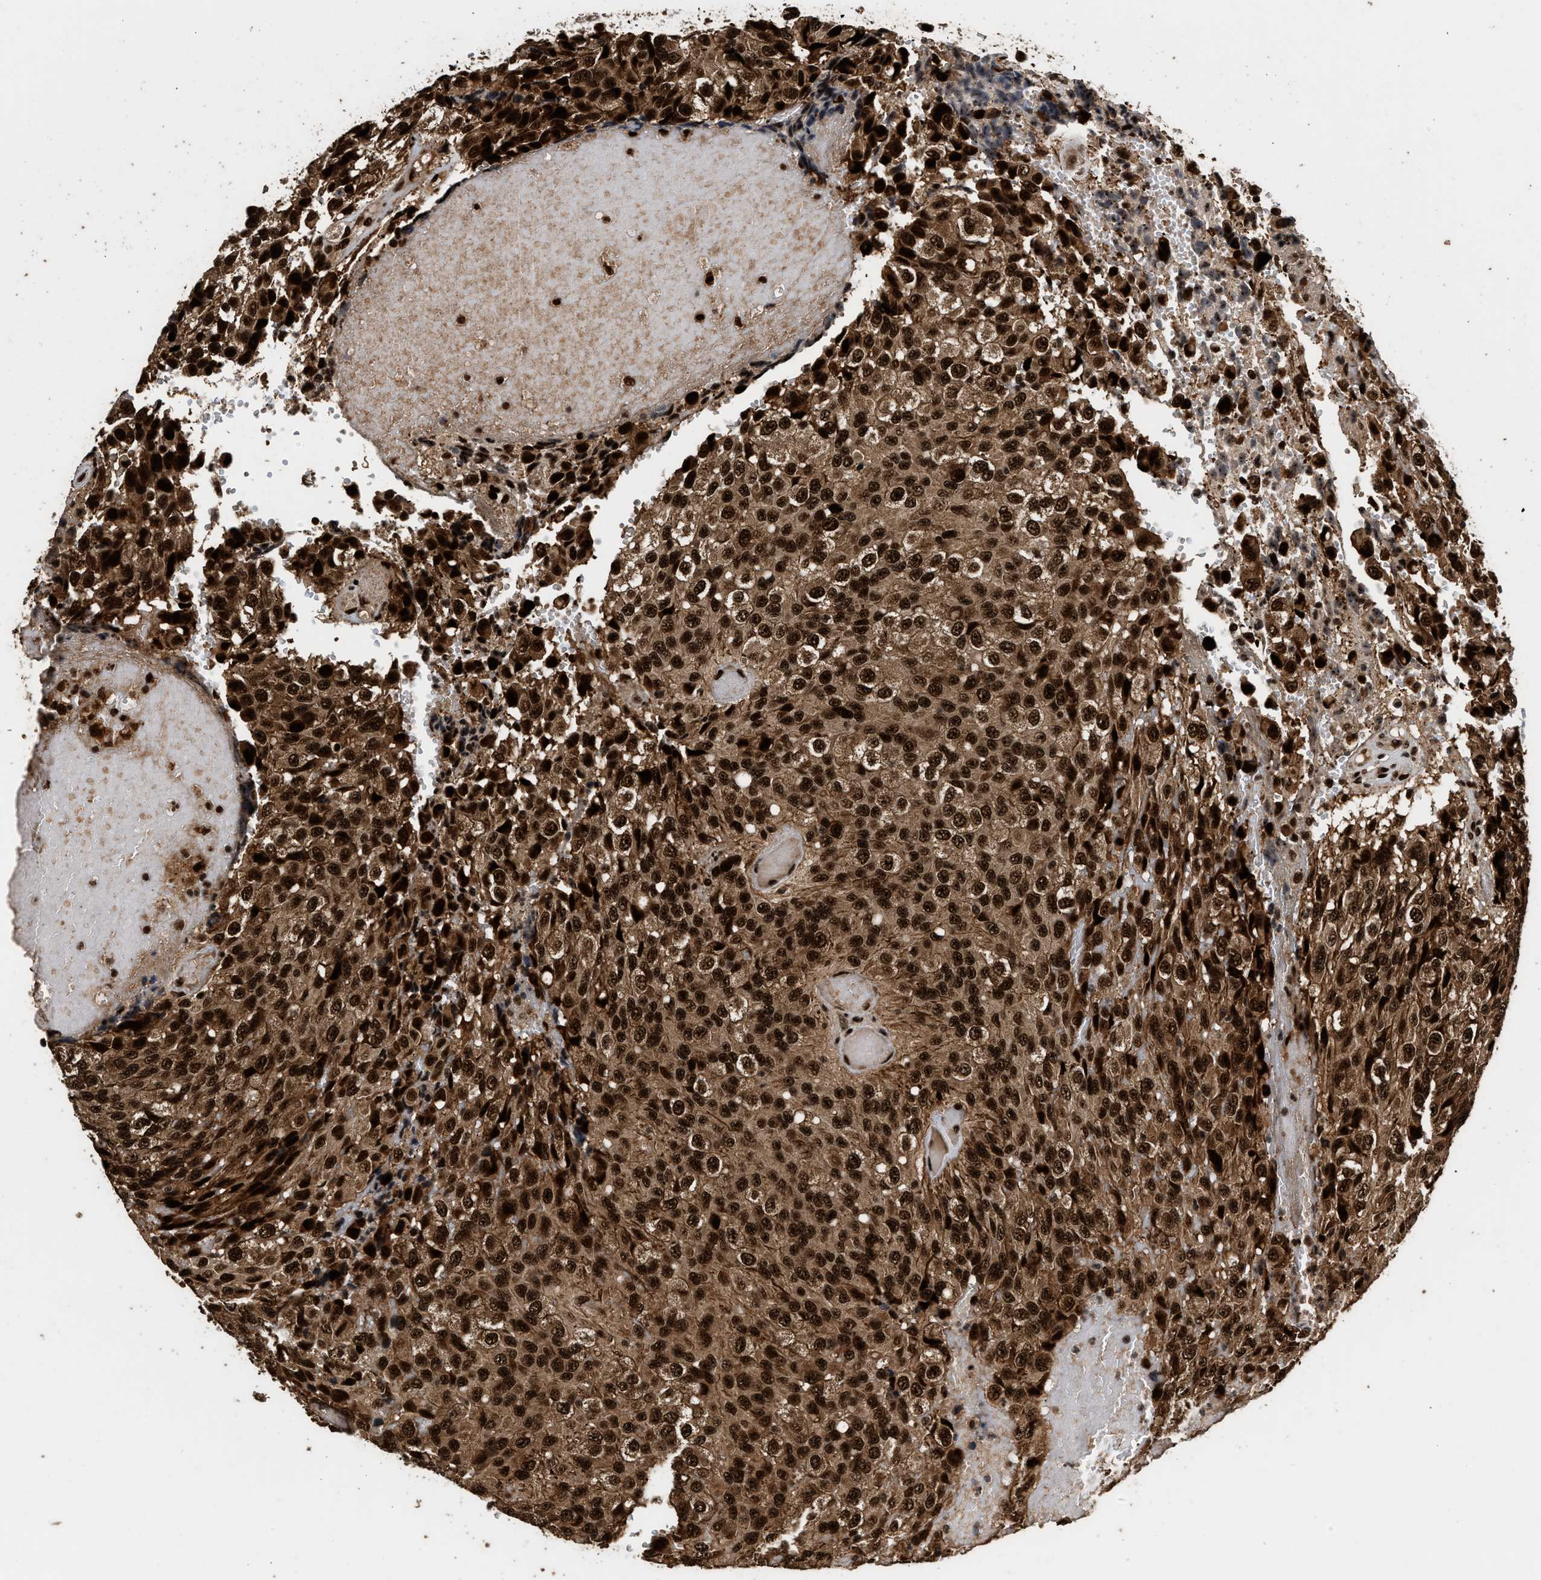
{"staining": {"intensity": "strong", "quantity": ">75%", "location": "nuclear"}, "tissue": "glioma", "cell_type": "Tumor cells", "image_type": "cancer", "snomed": [{"axis": "morphology", "description": "Glioma, malignant, High grade"}, {"axis": "topography", "description": "Brain"}], "caption": "DAB immunohistochemical staining of human malignant glioma (high-grade) demonstrates strong nuclear protein staining in approximately >75% of tumor cells.", "gene": "PPP4R3B", "patient": {"sex": "male", "age": 32}}